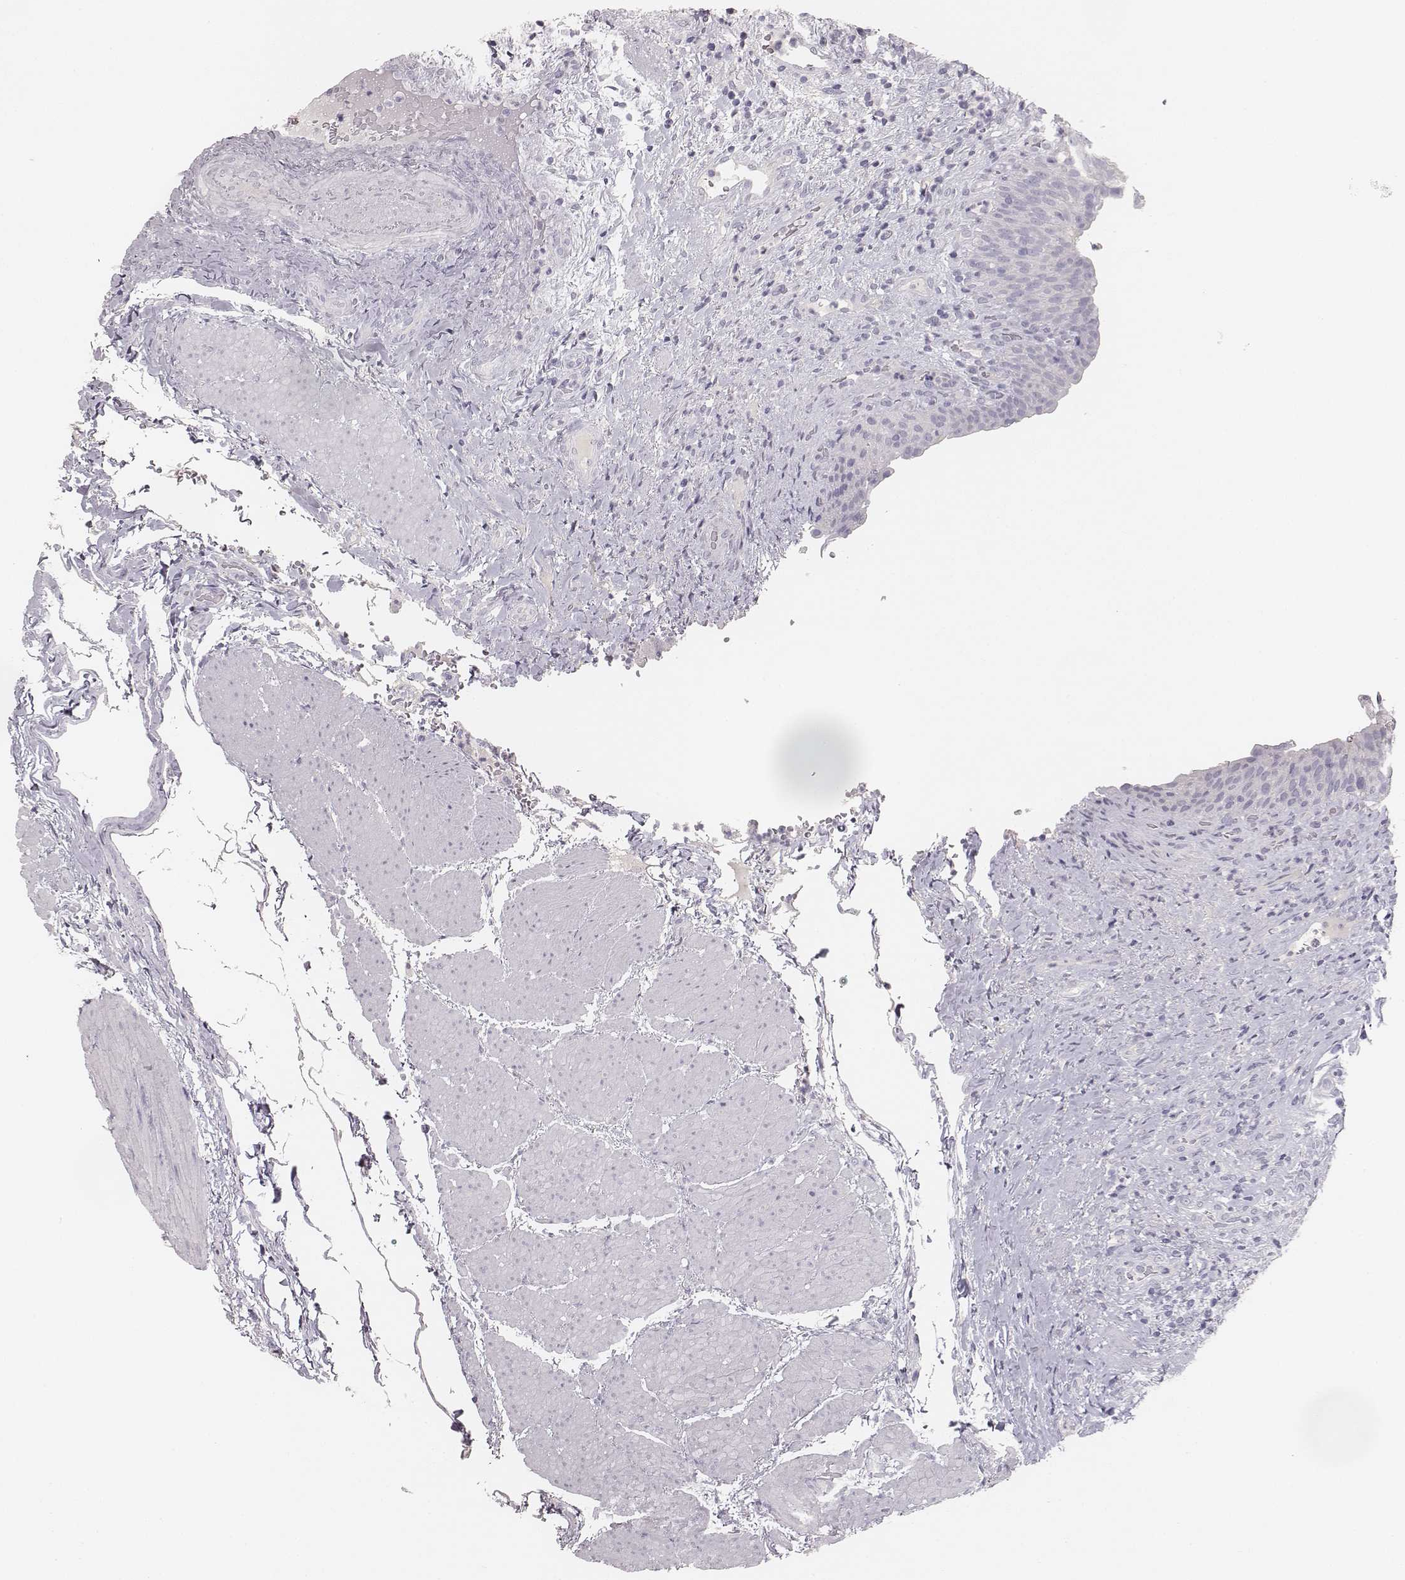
{"staining": {"intensity": "negative", "quantity": "none", "location": "none"}, "tissue": "urinary bladder", "cell_type": "Urothelial cells", "image_type": "normal", "snomed": [{"axis": "morphology", "description": "Normal tissue, NOS"}, {"axis": "topography", "description": "Urinary bladder"}], "caption": "An immunohistochemistry (IHC) micrograph of normal urinary bladder is shown. There is no staining in urothelial cells of urinary bladder. Nuclei are stained in blue.", "gene": "MYH6", "patient": {"sex": "male", "age": 66}}